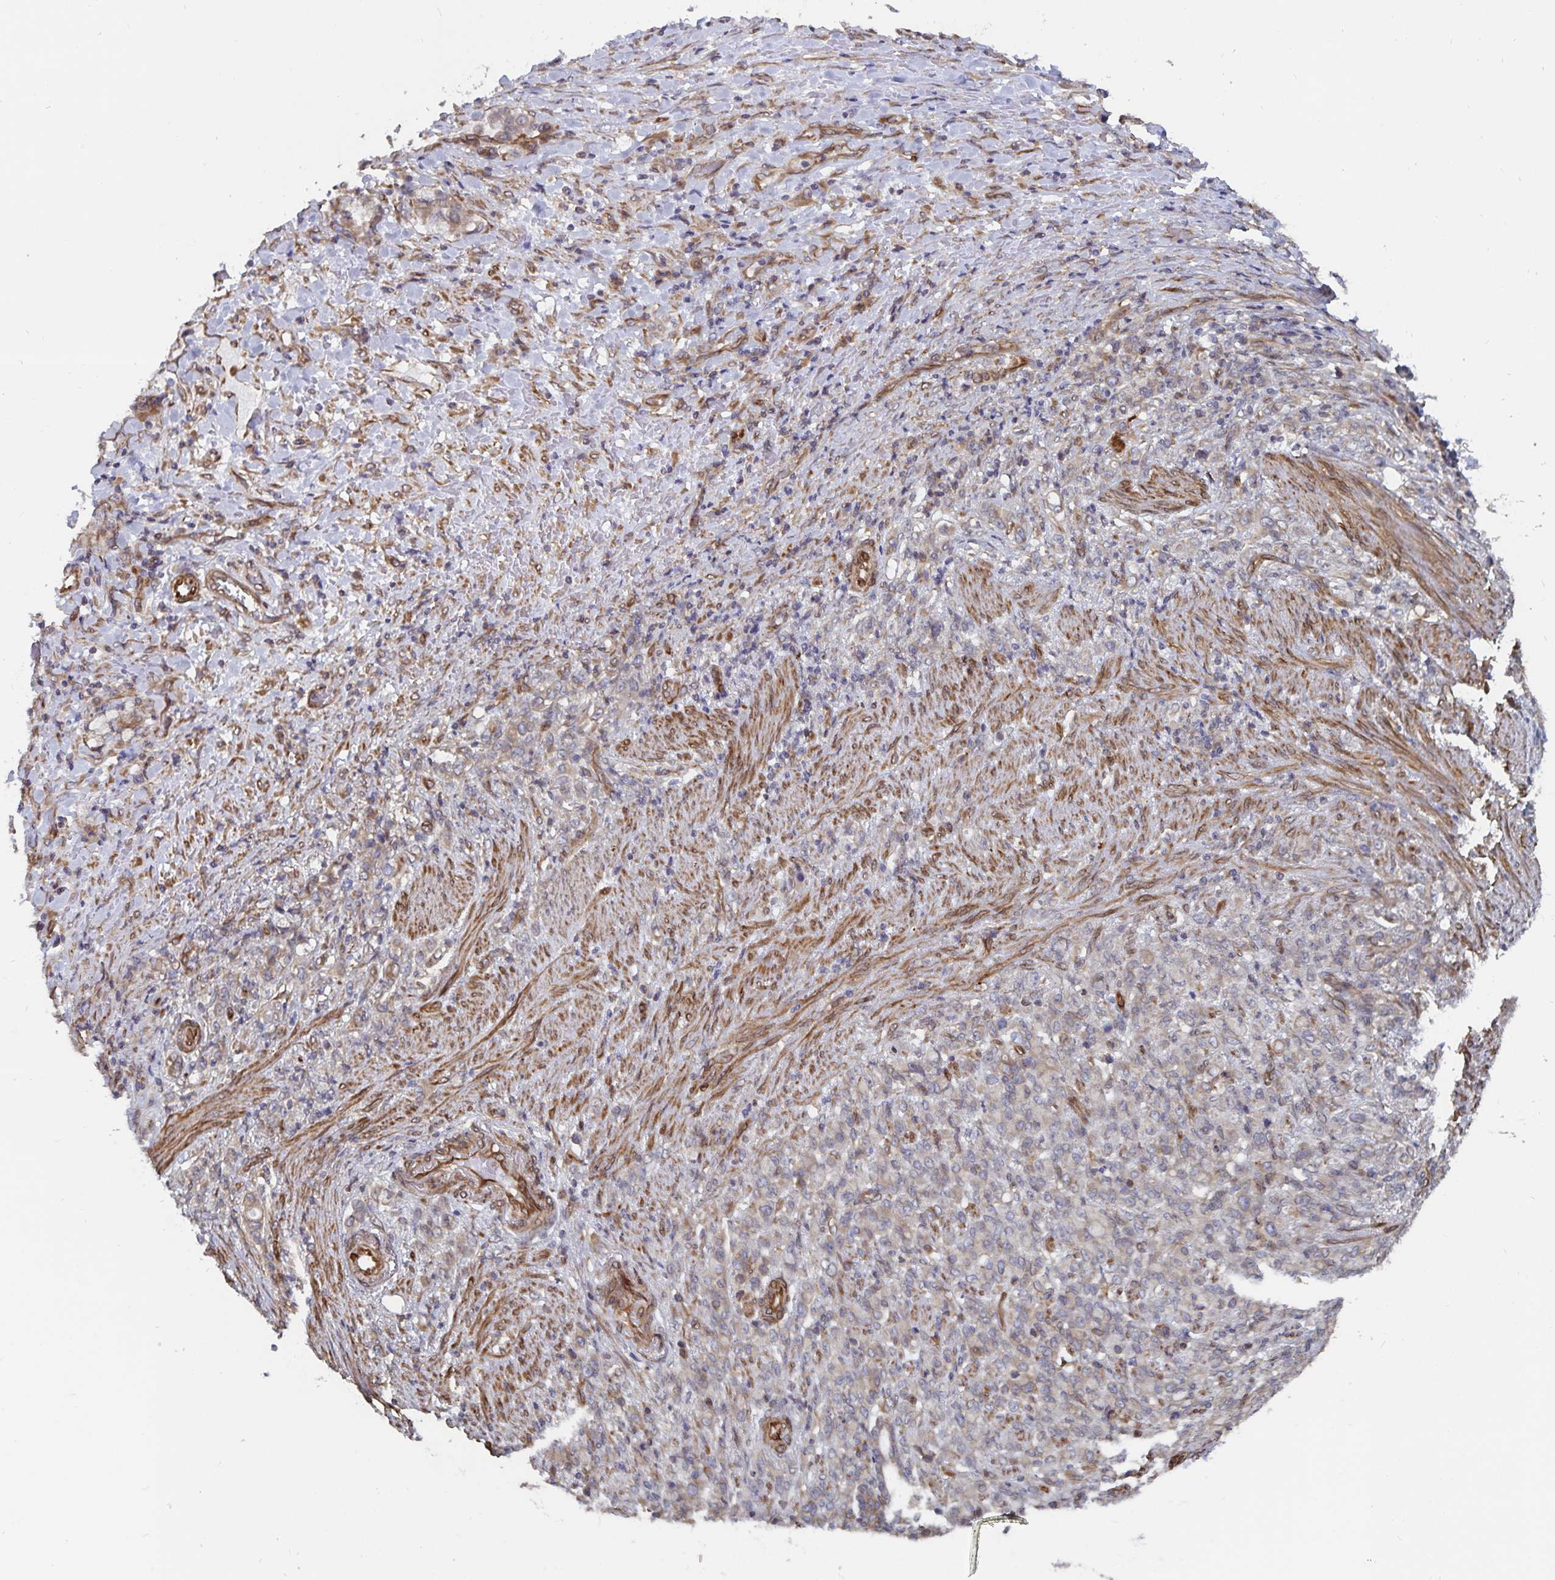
{"staining": {"intensity": "weak", "quantity": "<25%", "location": "cytoplasmic/membranous"}, "tissue": "stomach cancer", "cell_type": "Tumor cells", "image_type": "cancer", "snomed": [{"axis": "morphology", "description": "Adenocarcinoma, NOS"}, {"axis": "topography", "description": "Stomach"}], "caption": "Immunohistochemistry (IHC) histopathology image of human stomach adenocarcinoma stained for a protein (brown), which demonstrates no expression in tumor cells.", "gene": "BCAP29", "patient": {"sex": "female", "age": 79}}